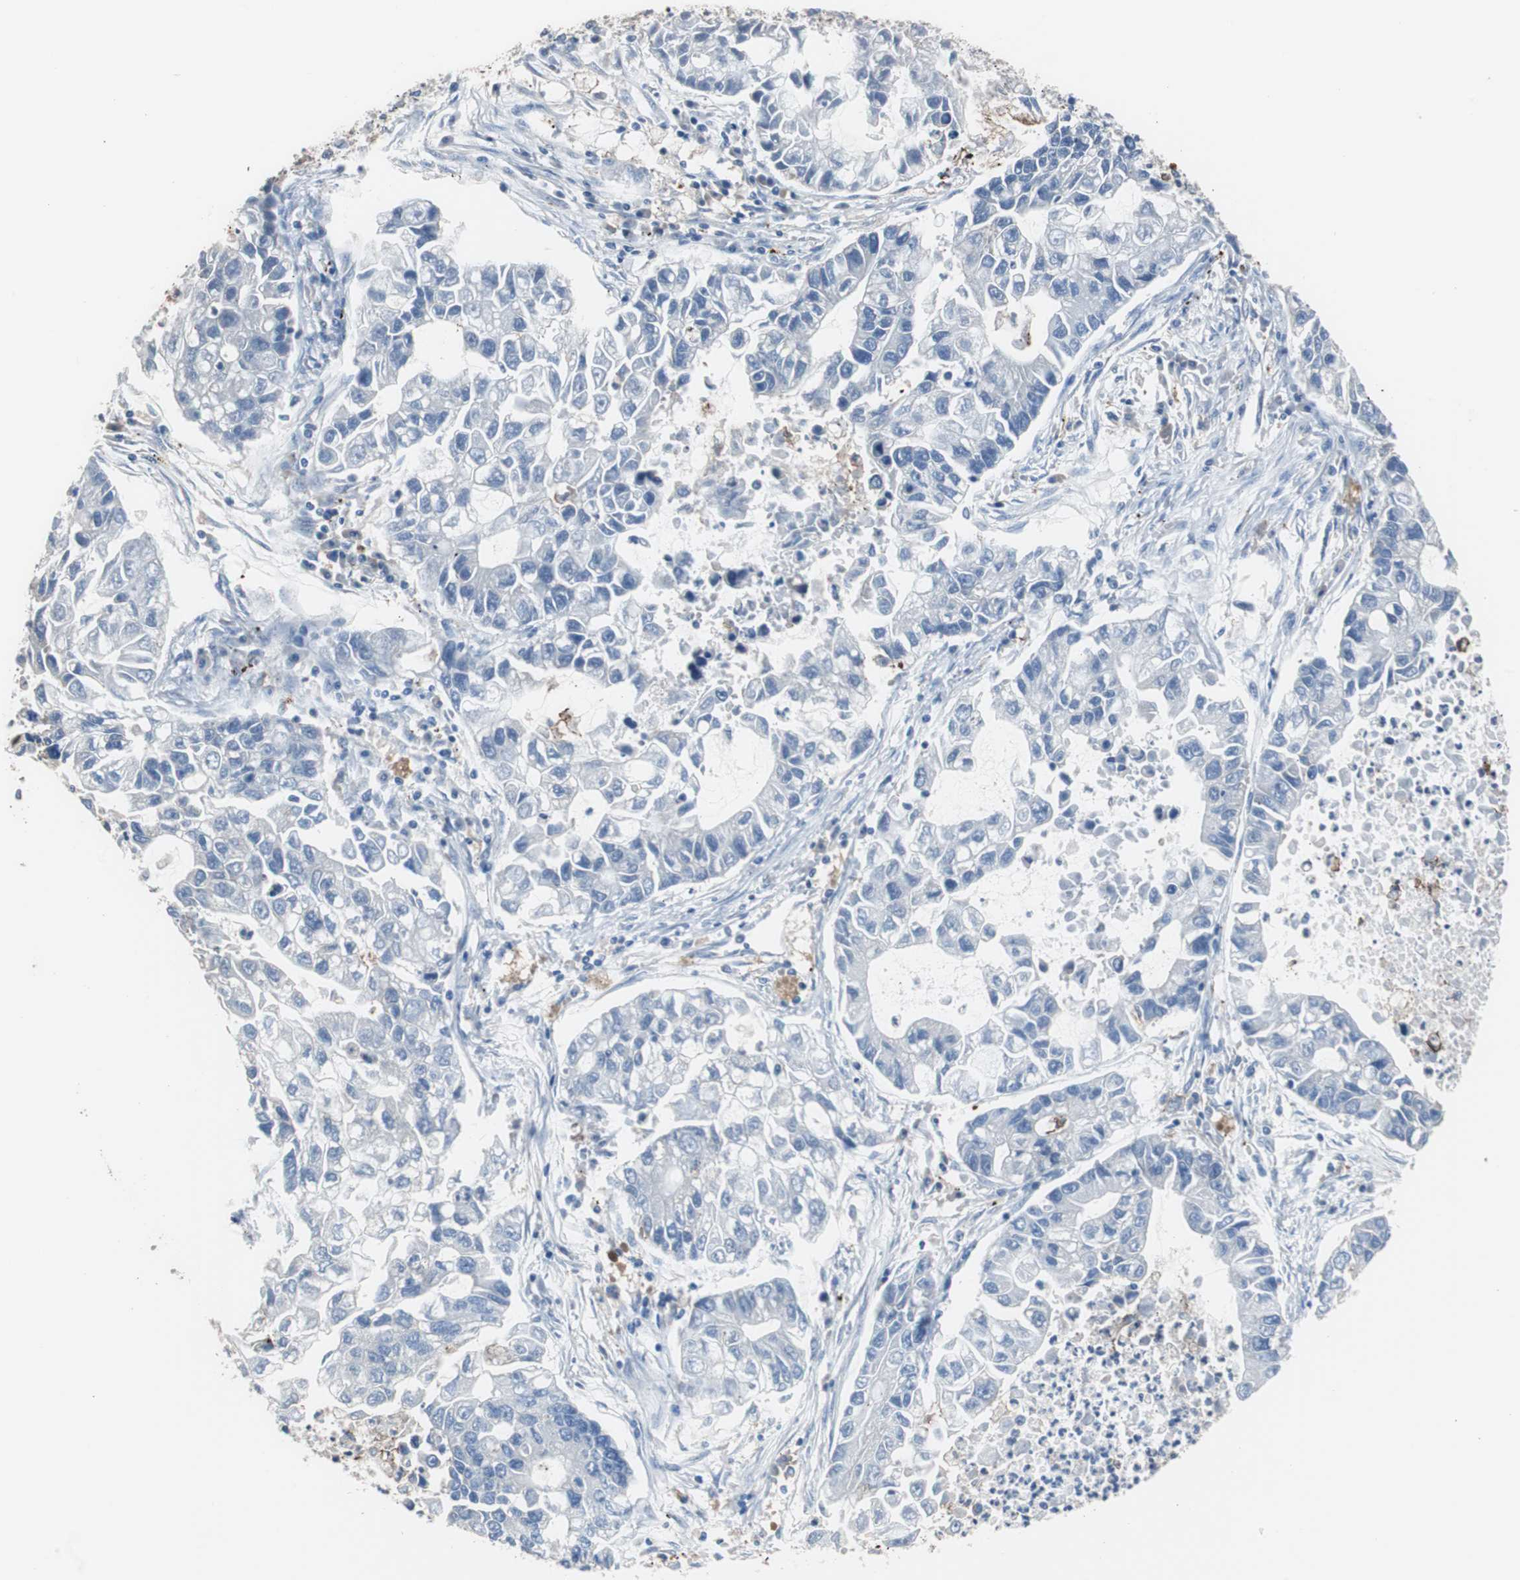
{"staining": {"intensity": "negative", "quantity": "none", "location": "none"}, "tissue": "lung cancer", "cell_type": "Tumor cells", "image_type": "cancer", "snomed": [{"axis": "morphology", "description": "Adenocarcinoma, NOS"}, {"axis": "topography", "description": "Lung"}], "caption": "DAB (3,3'-diaminobenzidine) immunohistochemical staining of adenocarcinoma (lung) shows no significant positivity in tumor cells. (Brightfield microscopy of DAB (3,3'-diaminobenzidine) immunohistochemistry (IHC) at high magnification).", "gene": "FCGR2B", "patient": {"sex": "female", "age": 51}}